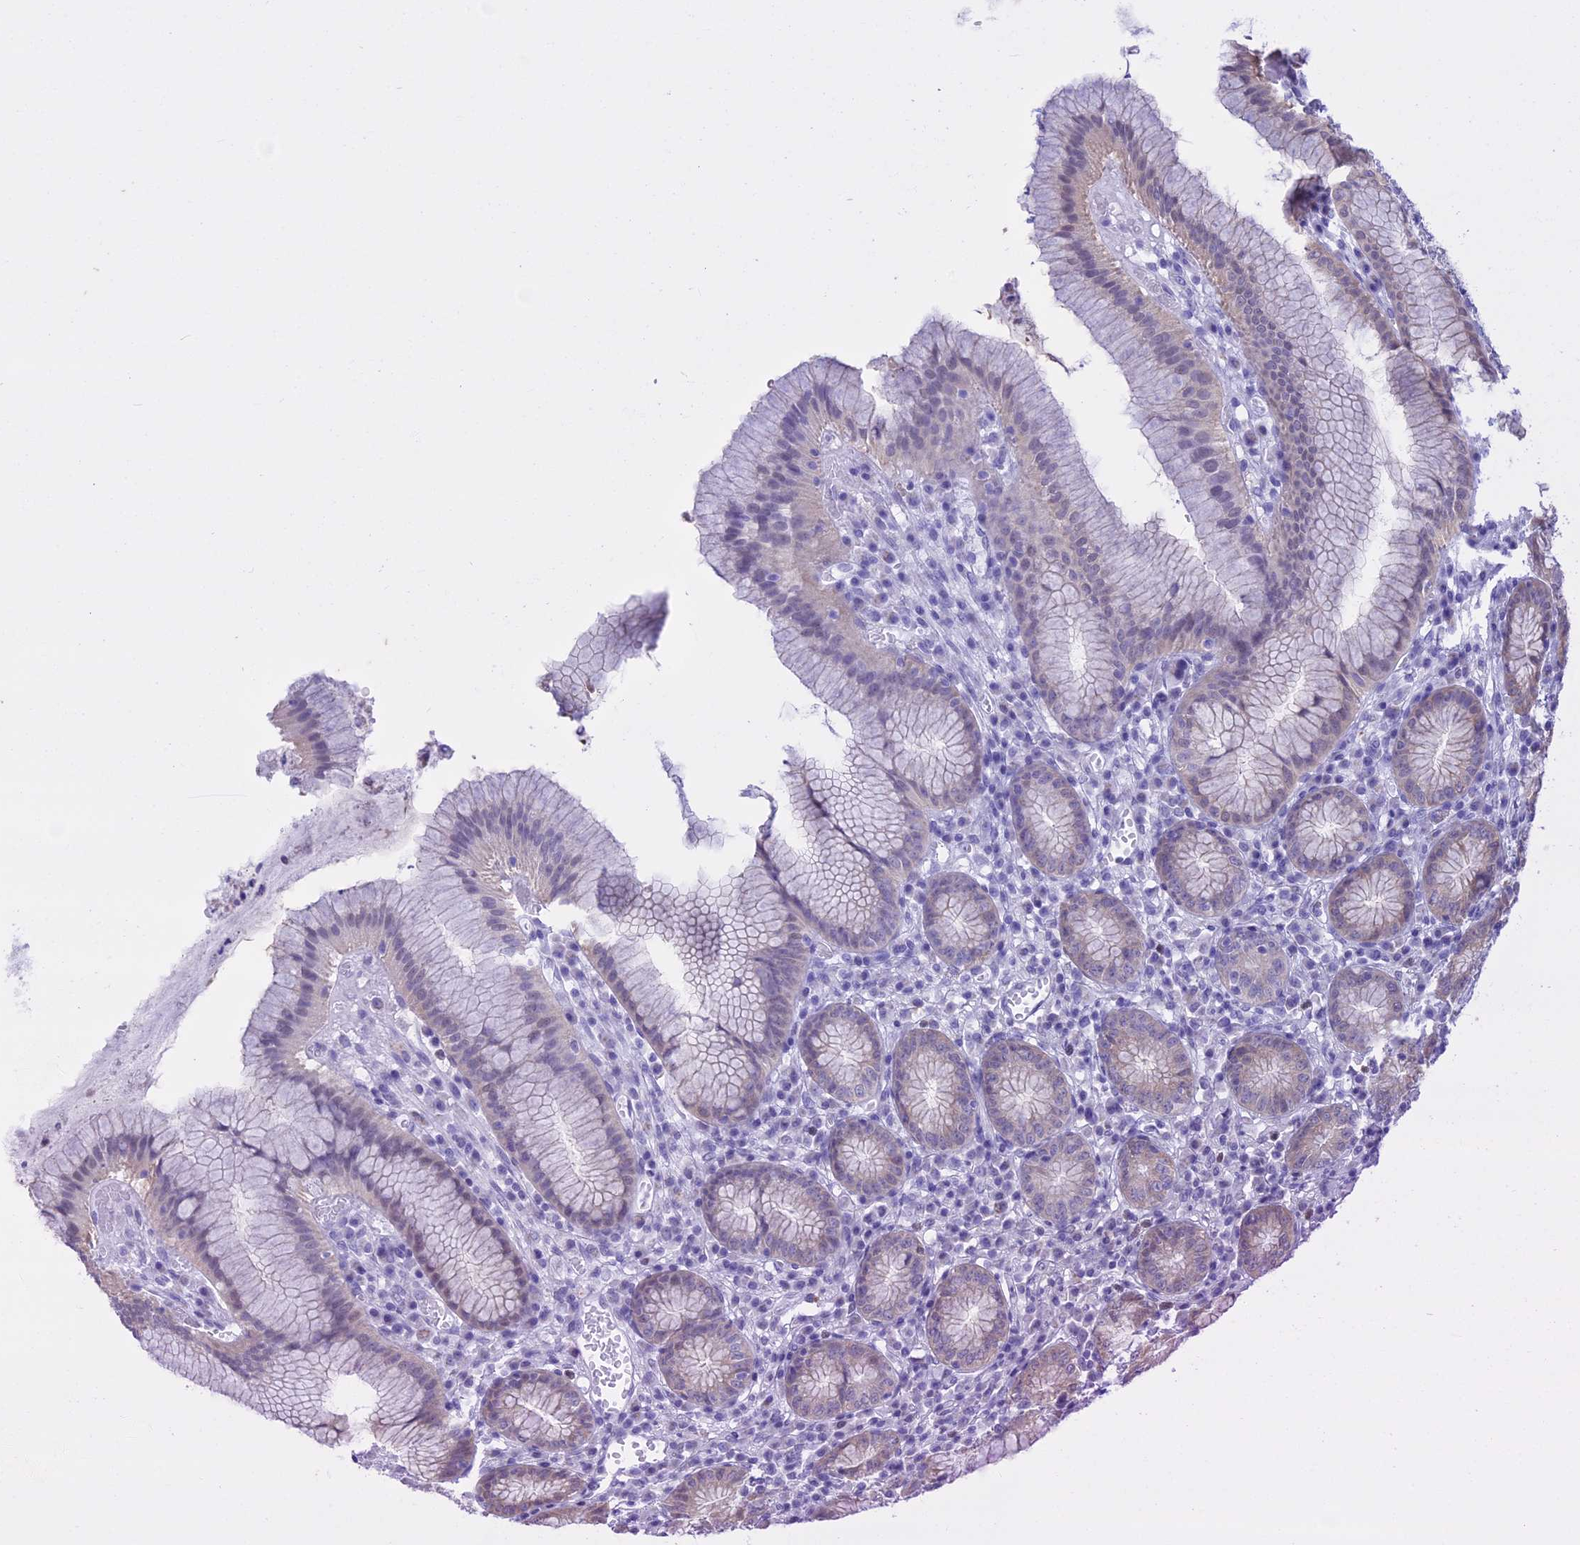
{"staining": {"intensity": "weak", "quantity": "25%-75%", "location": "cytoplasmic/membranous"}, "tissue": "stomach", "cell_type": "Glandular cells", "image_type": "normal", "snomed": [{"axis": "morphology", "description": "Normal tissue, NOS"}, {"axis": "topography", "description": "Stomach"}], "caption": "About 25%-75% of glandular cells in unremarkable stomach display weak cytoplasmic/membranous protein positivity as visualized by brown immunohistochemical staining.", "gene": "LHFPL2", "patient": {"sex": "male", "age": 55}}